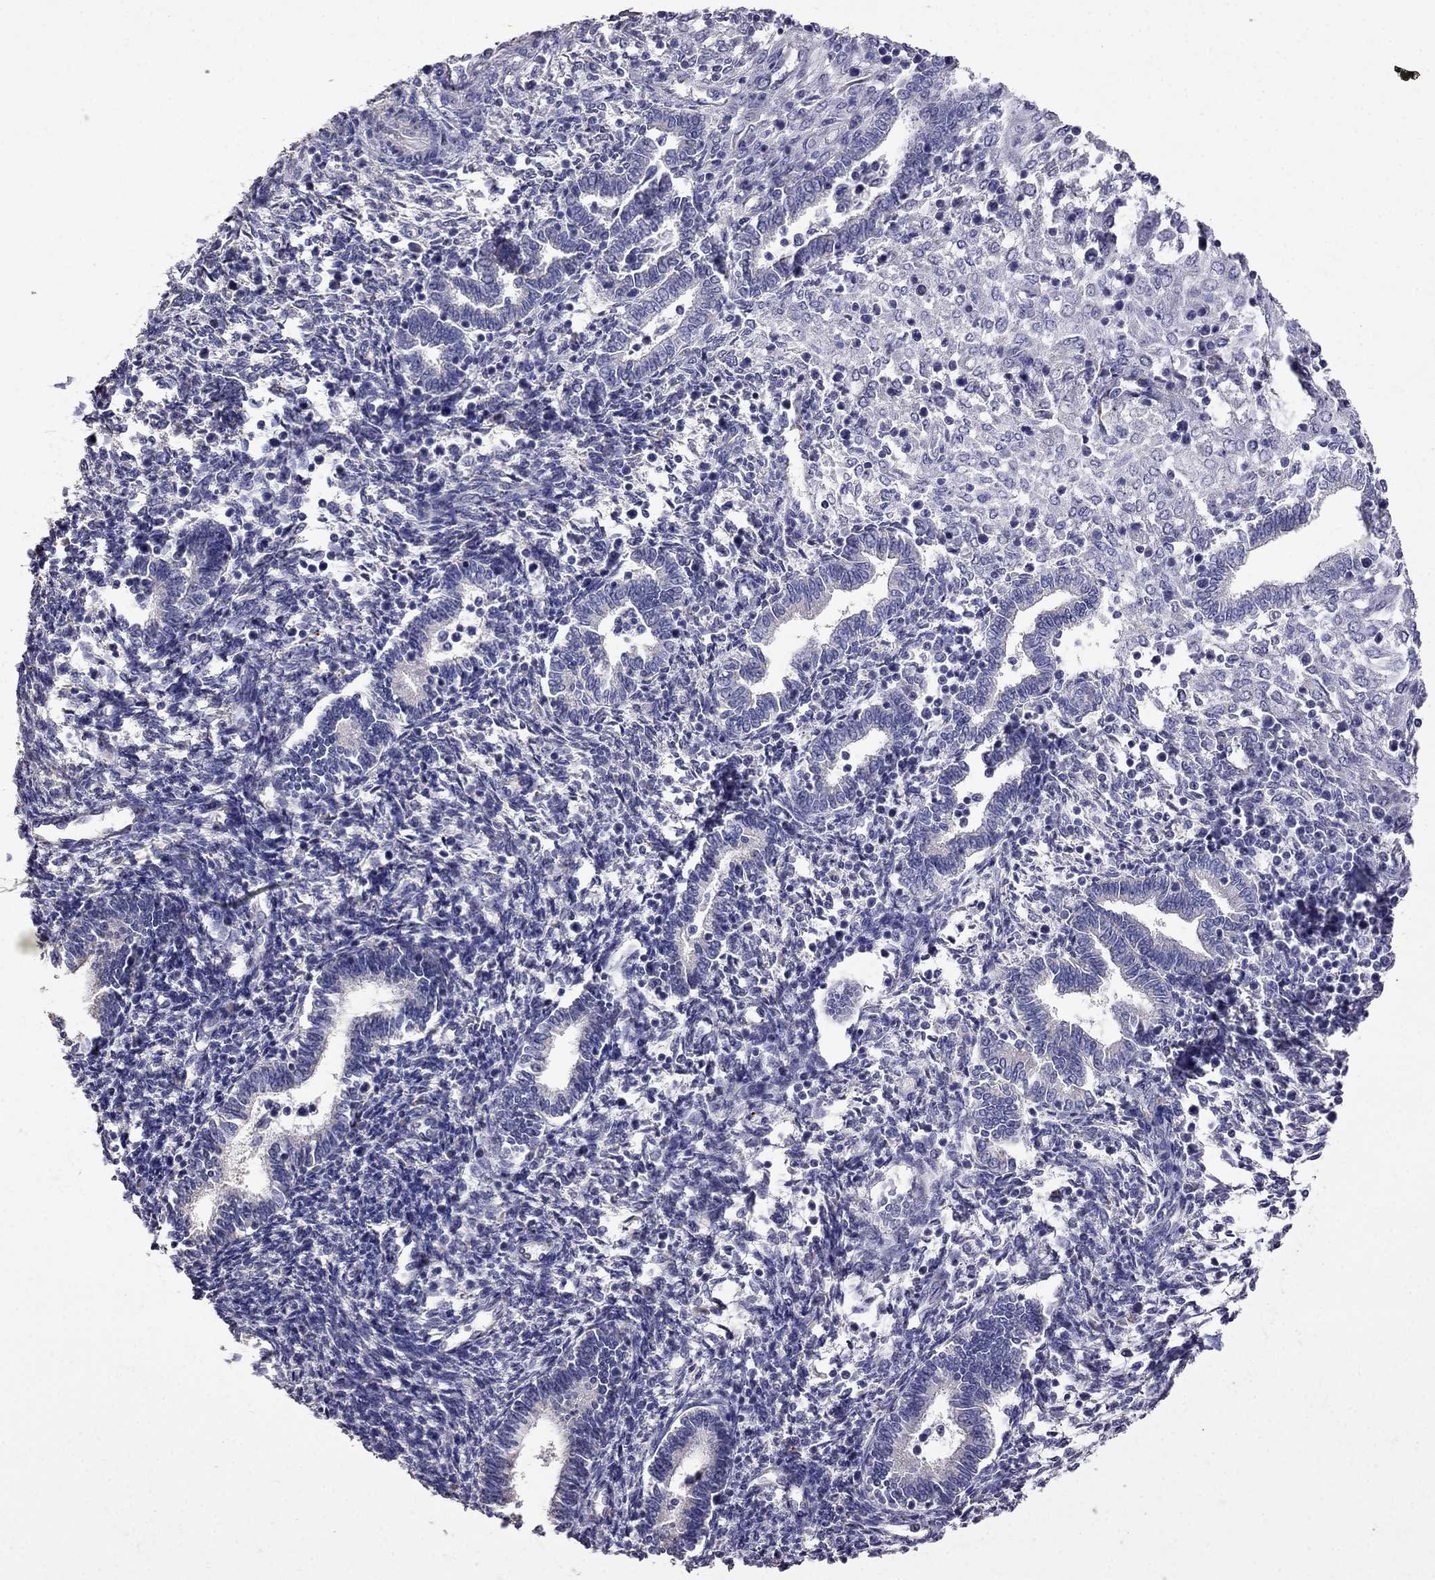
{"staining": {"intensity": "negative", "quantity": "none", "location": "none"}, "tissue": "endometrium", "cell_type": "Cells in endometrial stroma", "image_type": "normal", "snomed": [{"axis": "morphology", "description": "Normal tissue, NOS"}, {"axis": "topography", "description": "Endometrium"}], "caption": "The histopathology image exhibits no significant expression in cells in endometrial stroma of endometrium. (DAB (3,3'-diaminobenzidine) immunohistochemistry (IHC) with hematoxylin counter stain).", "gene": "AK5", "patient": {"sex": "female", "age": 42}}